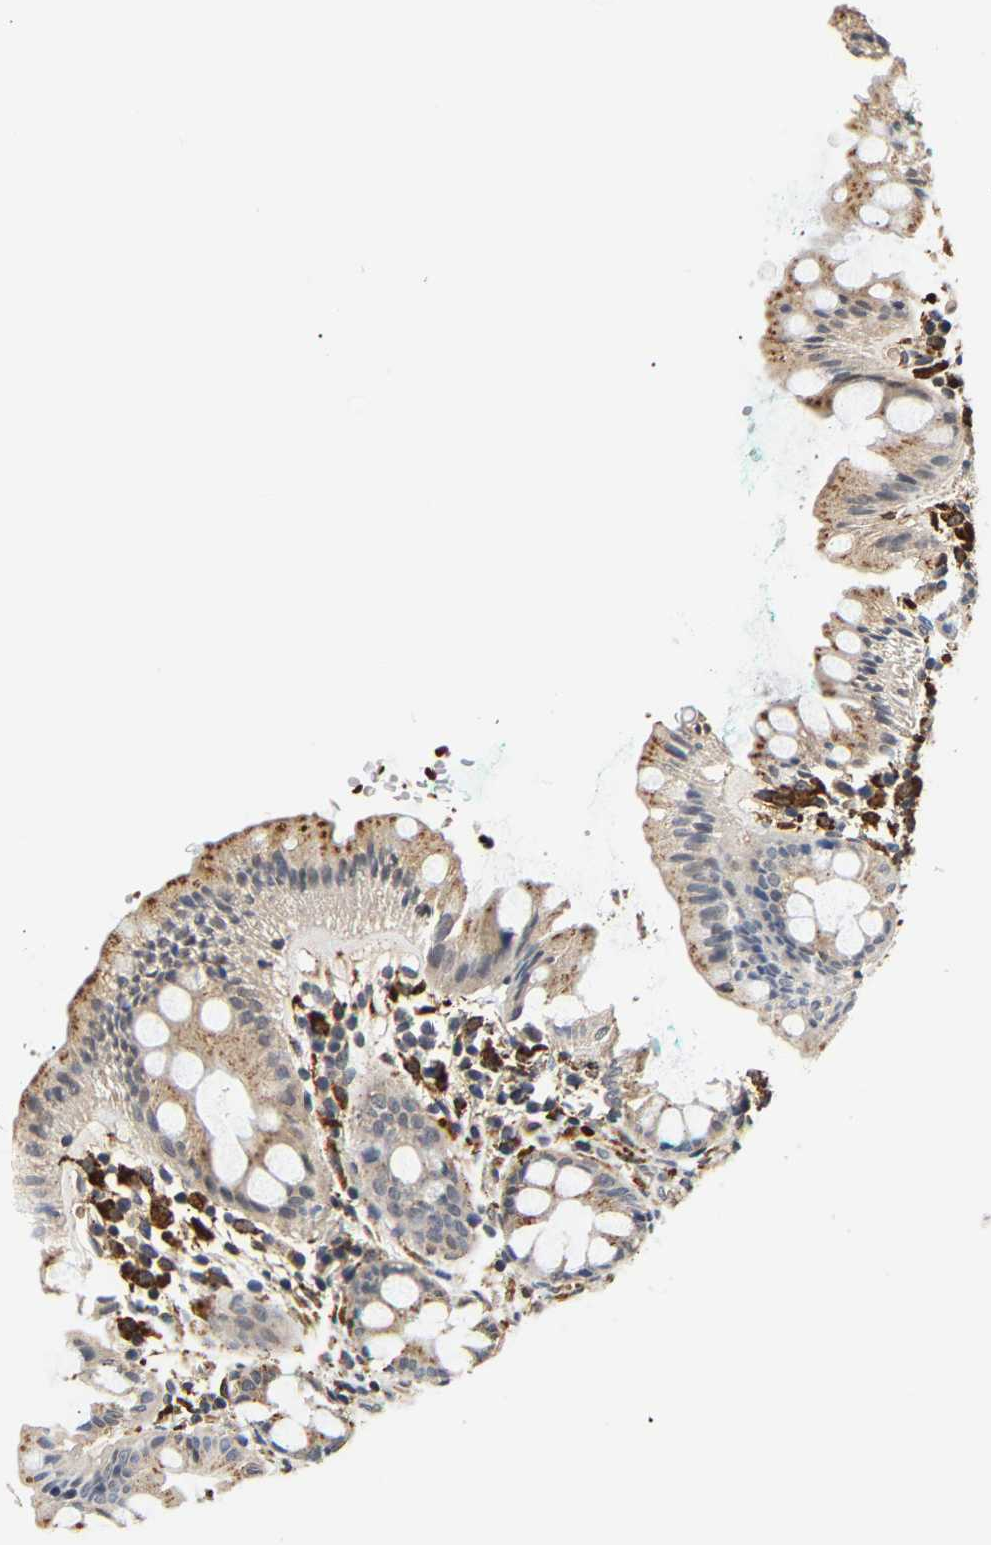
{"staining": {"intensity": "moderate", "quantity": ">75%", "location": "cytoplasmic/membranous"}, "tissue": "rectum", "cell_type": "Glandular cells", "image_type": "normal", "snomed": [{"axis": "morphology", "description": "Normal tissue, NOS"}, {"axis": "topography", "description": "Rectum"}], "caption": "DAB (3,3'-diaminobenzidine) immunohistochemical staining of unremarkable human rectum demonstrates moderate cytoplasmic/membranous protein staining in approximately >75% of glandular cells.", "gene": "SMU1", "patient": {"sex": "female", "age": 65}}